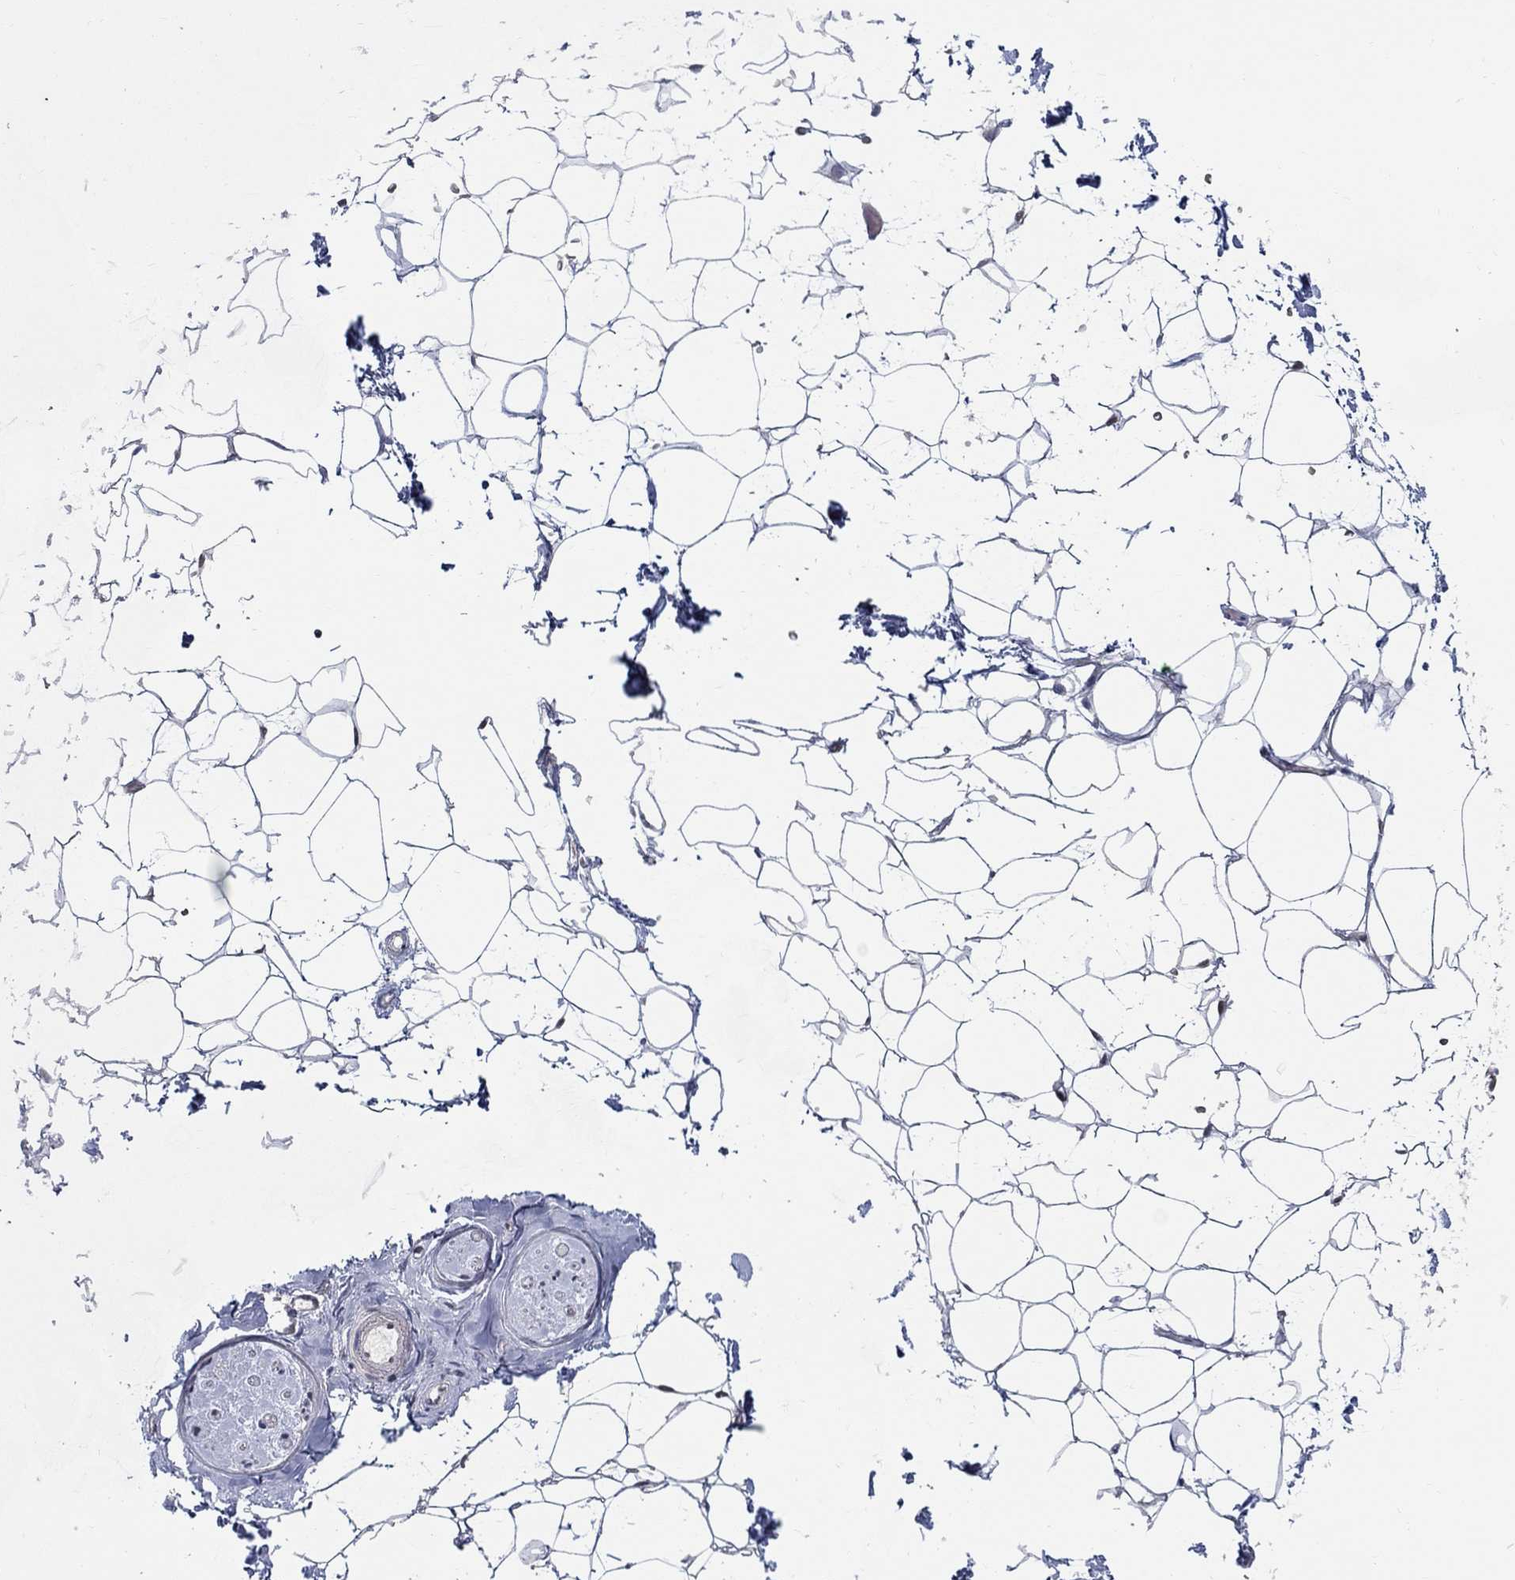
{"staining": {"intensity": "negative", "quantity": "none", "location": "none"}, "tissue": "adipose tissue", "cell_type": "Adipocytes", "image_type": "normal", "snomed": [{"axis": "morphology", "description": "Normal tissue, NOS"}, {"axis": "topography", "description": "Skin"}, {"axis": "topography", "description": "Peripheral nerve tissue"}], "caption": "The IHC photomicrograph has no significant staining in adipocytes of adipose tissue.", "gene": "C16orf46", "patient": {"sex": "female", "age": 56}}